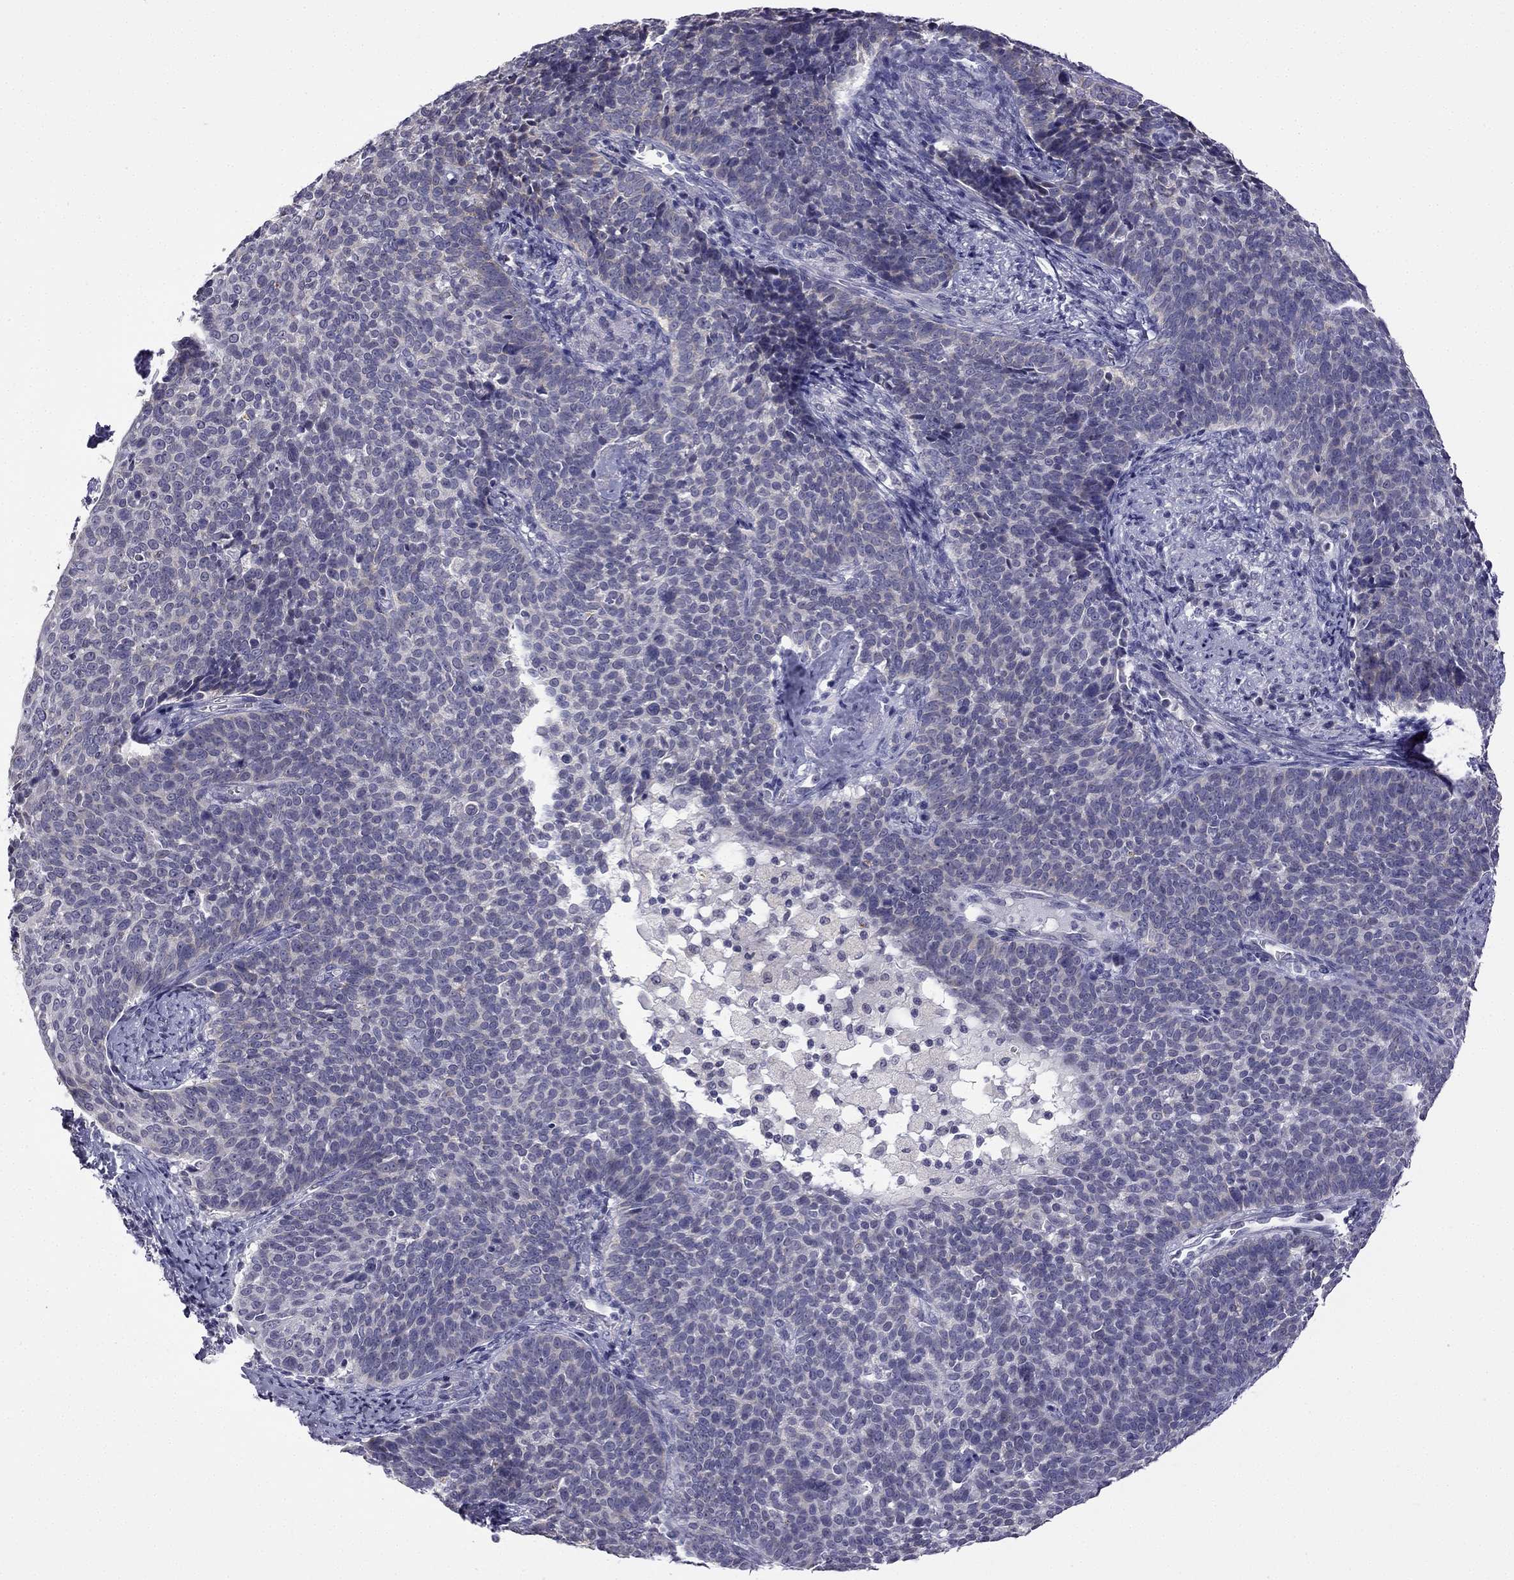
{"staining": {"intensity": "negative", "quantity": "none", "location": "none"}, "tissue": "cervical cancer", "cell_type": "Tumor cells", "image_type": "cancer", "snomed": [{"axis": "morphology", "description": "Squamous cell carcinoma, NOS"}, {"axis": "topography", "description": "Cervix"}], "caption": "A photomicrograph of squamous cell carcinoma (cervical) stained for a protein displays no brown staining in tumor cells. (Stains: DAB (3,3'-diaminobenzidine) IHC with hematoxylin counter stain, Microscopy: brightfield microscopy at high magnification).", "gene": "C5orf49", "patient": {"sex": "female", "age": 39}}